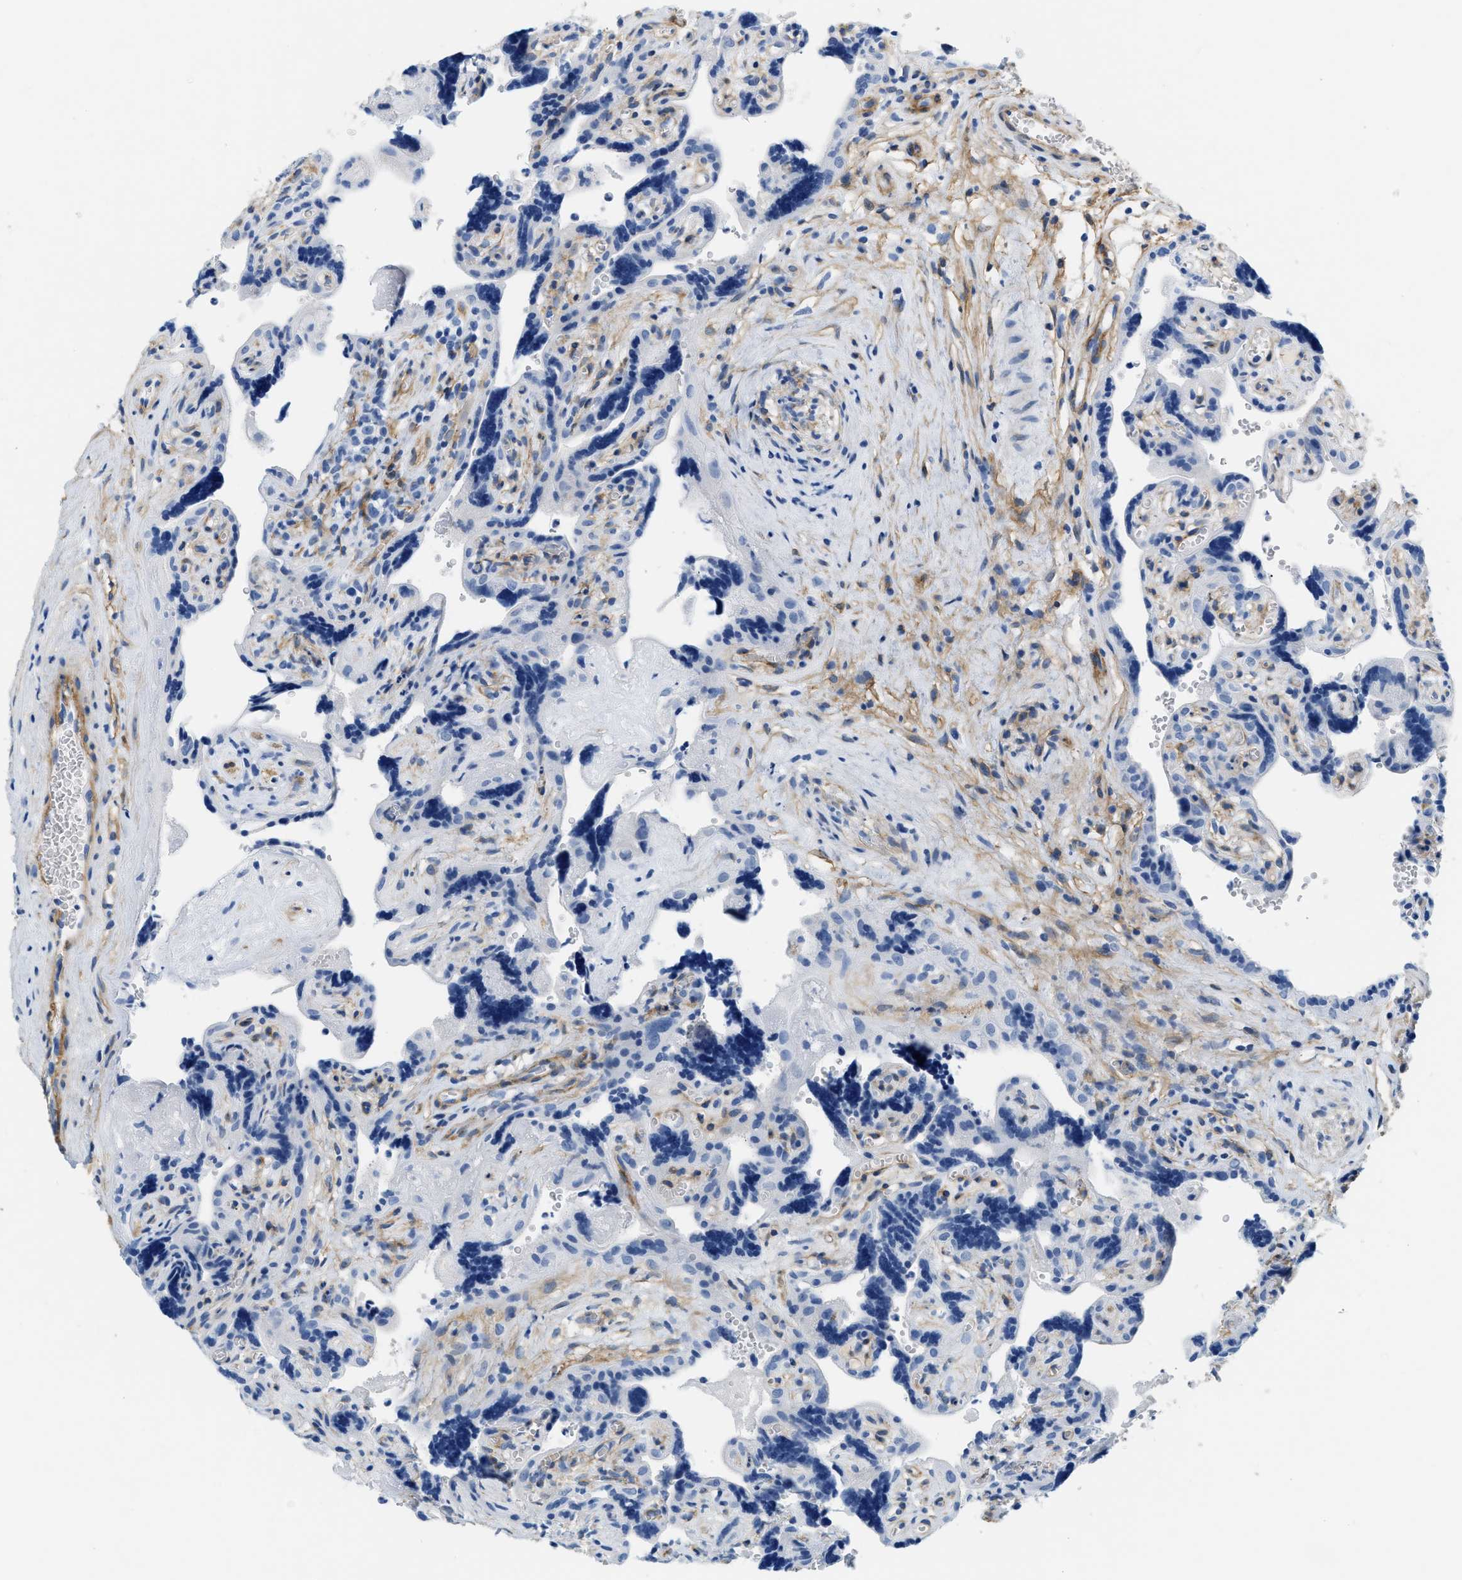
{"staining": {"intensity": "moderate", "quantity": "<25%", "location": "cytoplasmic/membranous"}, "tissue": "placenta", "cell_type": "Decidual cells", "image_type": "normal", "snomed": [{"axis": "morphology", "description": "Normal tissue, NOS"}, {"axis": "topography", "description": "Placenta"}], "caption": "The histopathology image shows staining of normal placenta, revealing moderate cytoplasmic/membranous protein expression (brown color) within decidual cells. (DAB = brown stain, brightfield microscopy at high magnification).", "gene": "PDGFRB", "patient": {"sex": "female", "age": 30}}